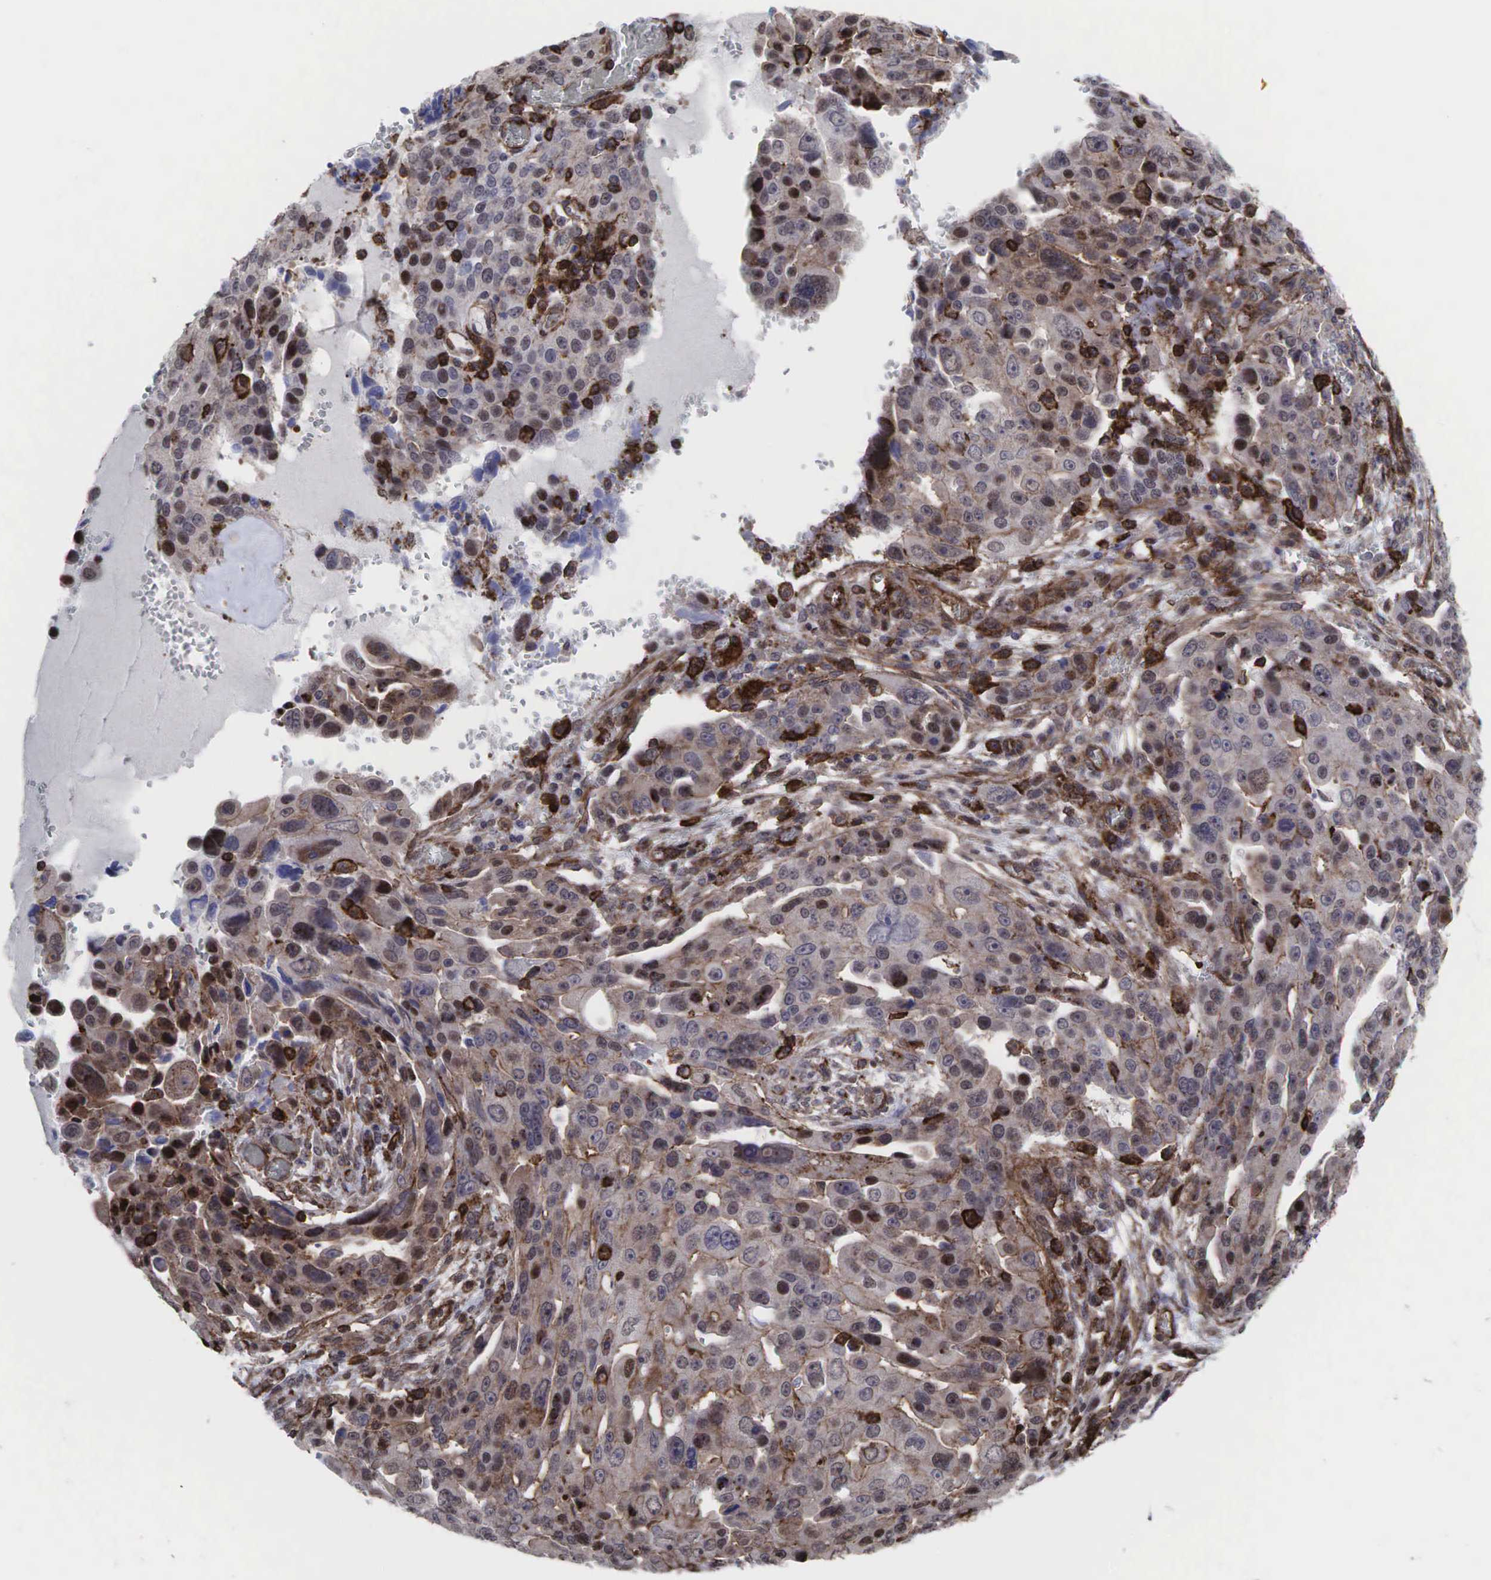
{"staining": {"intensity": "weak", "quantity": ">75%", "location": "cytoplasmic/membranous"}, "tissue": "ovarian cancer", "cell_type": "Tumor cells", "image_type": "cancer", "snomed": [{"axis": "morphology", "description": "Carcinoma, endometroid"}, {"axis": "topography", "description": "Ovary"}], "caption": "DAB (3,3'-diaminobenzidine) immunohistochemical staining of human ovarian cancer (endometroid carcinoma) displays weak cytoplasmic/membranous protein staining in approximately >75% of tumor cells.", "gene": "GPRASP1", "patient": {"sex": "female", "age": 75}}